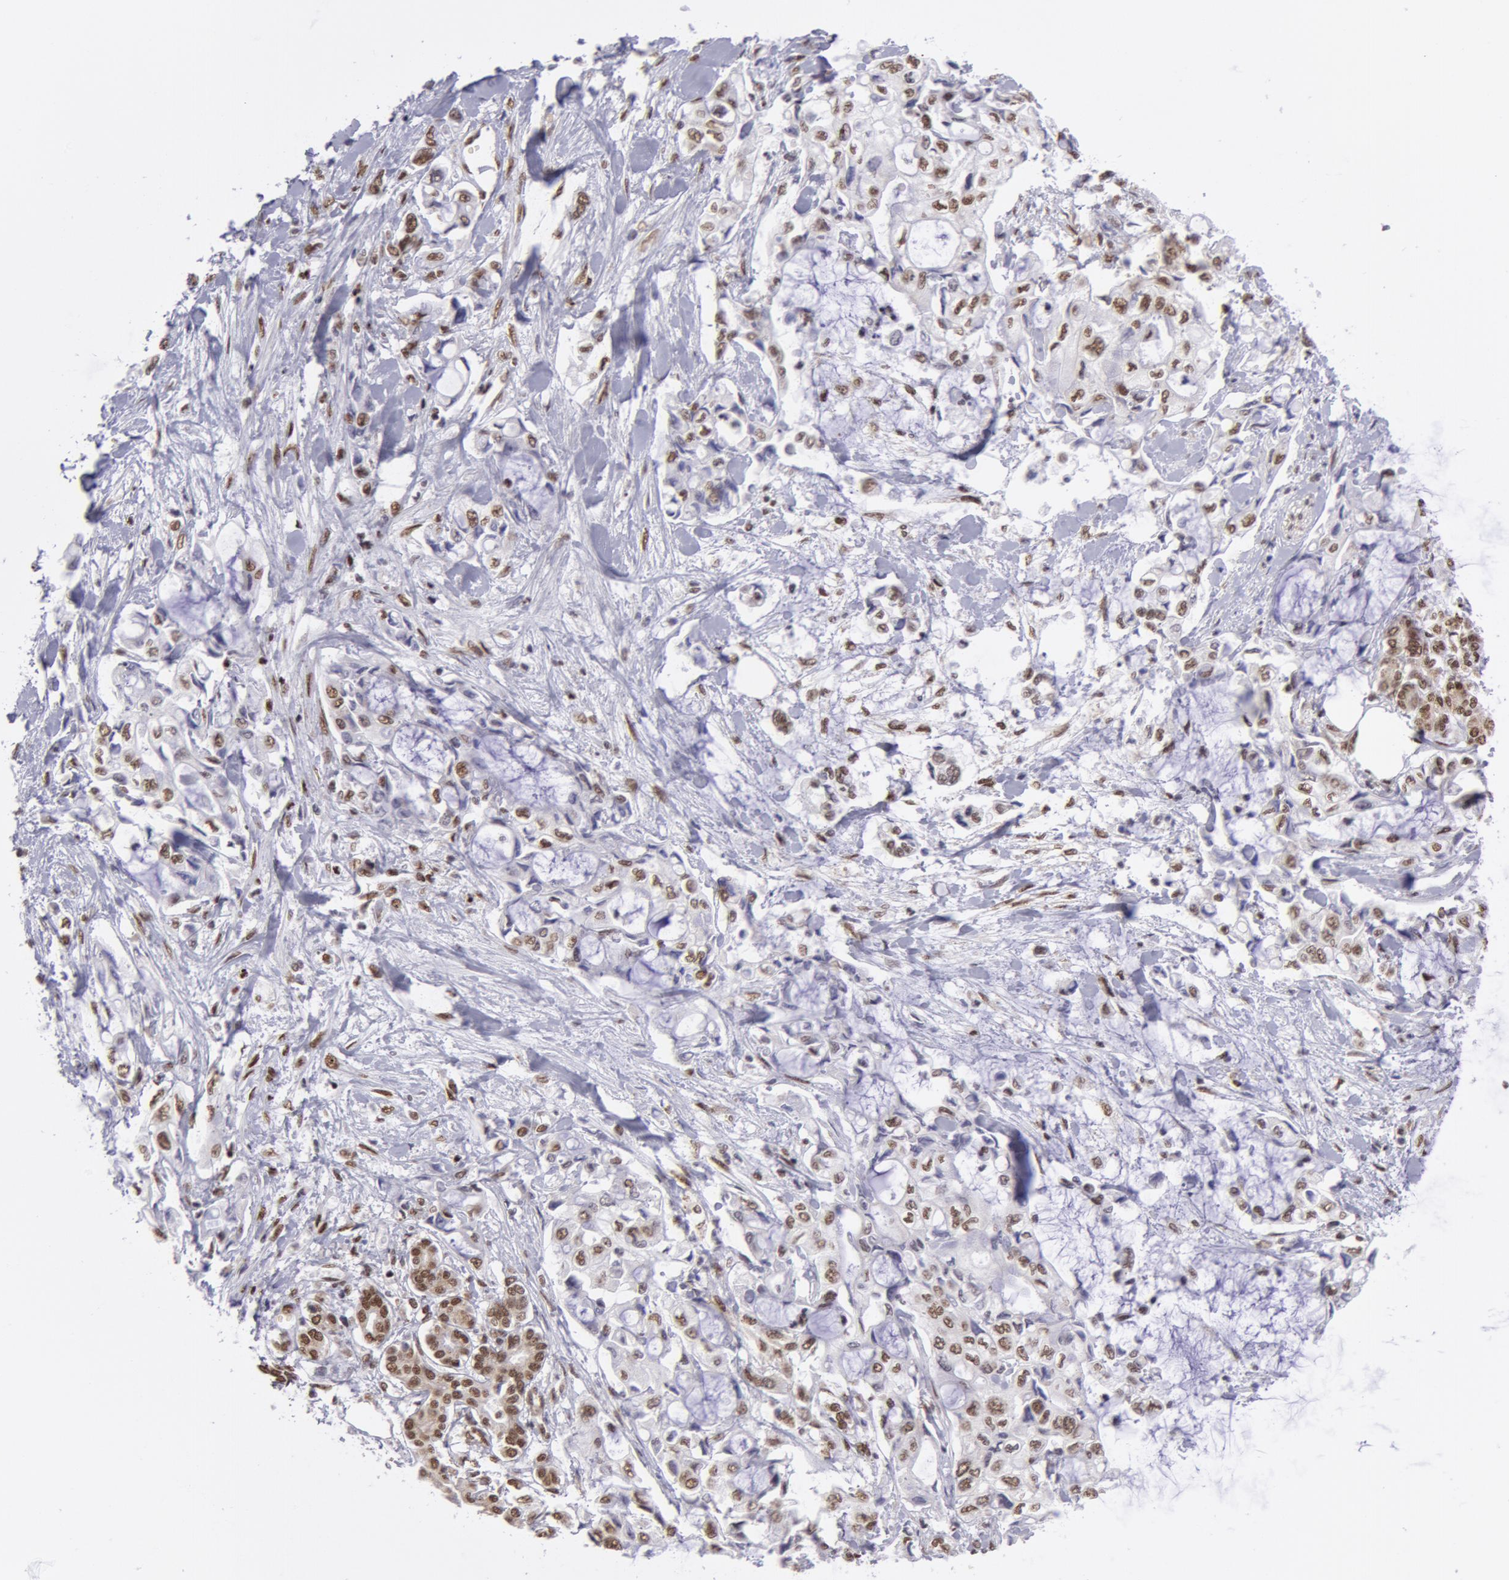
{"staining": {"intensity": "weak", "quantity": "25%-75%", "location": "cytoplasmic/membranous,nuclear"}, "tissue": "pancreatic cancer", "cell_type": "Tumor cells", "image_type": "cancer", "snomed": [{"axis": "morphology", "description": "Adenocarcinoma, NOS"}, {"axis": "topography", "description": "Pancreas"}], "caption": "This photomicrograph exhibits immunohistochemistry (IHC) staining of human adenocarcinoma (pancreatic), with low weak cytoplasmic/membranous and nuclear staining in approximately 25%-75% of tumor cells.", "gene": "VRTN", "patient": {"sex": "female", "age": 70}}